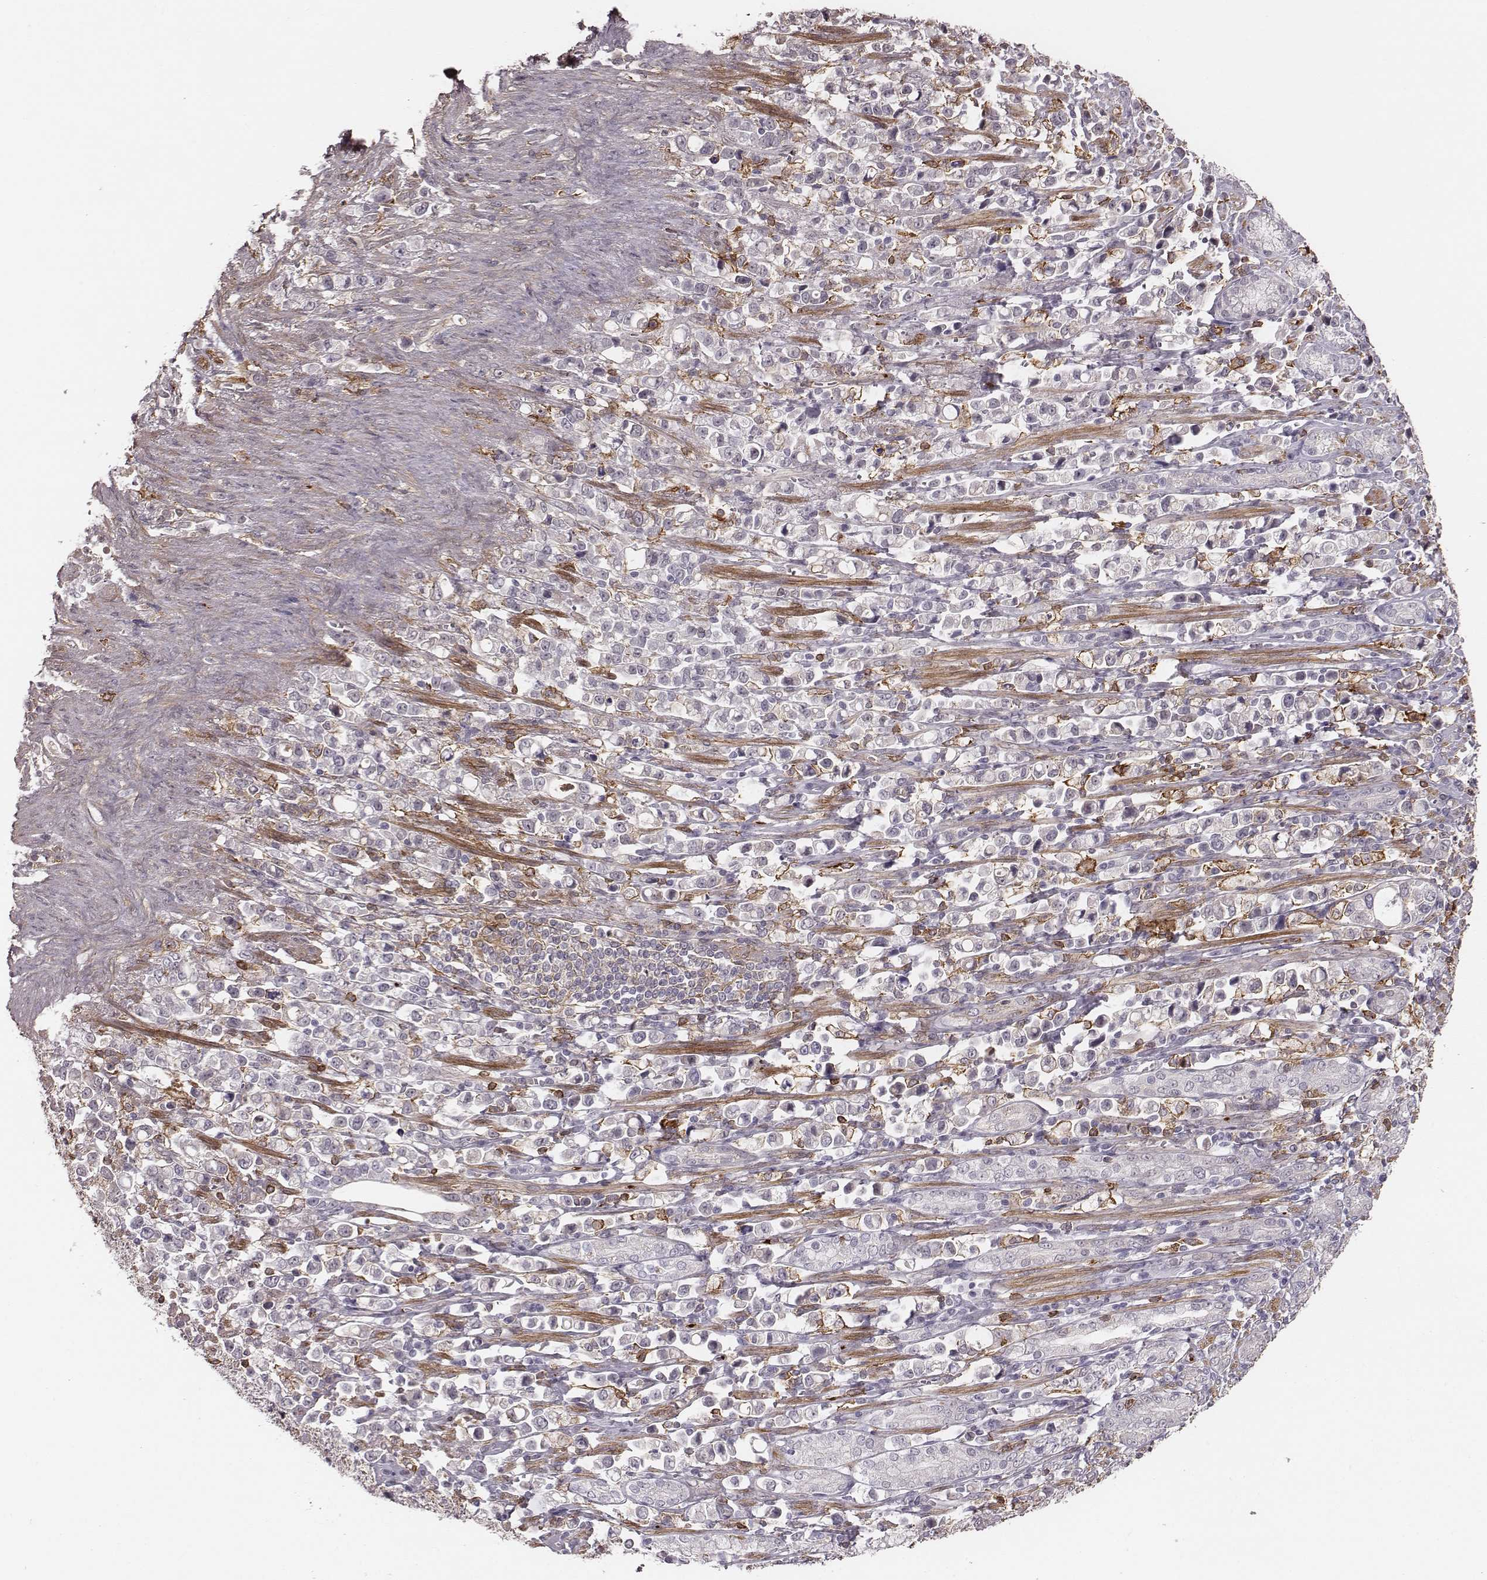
{"staining": {"intensity": "negative", "quantity": "none", "location": "none"}, "tissue": "stomach cancer", "cell_type": "Tumor cells", "image_type": "cancer", "snomed": [{"axis": "morphology", "description": "Adenocarcinoma, NOS"}, {"axis": "topography", "description": "Stomach"}], "caption": "Image shows no significant protein positivity in tumor cells of stomach adenocarcinoma. The staining is performed using DAB brown chromogen with nuclei counter-stained in using hematoxylin.", "gene": "ZYX", "patient": {"sex": "male", "age": 63}}